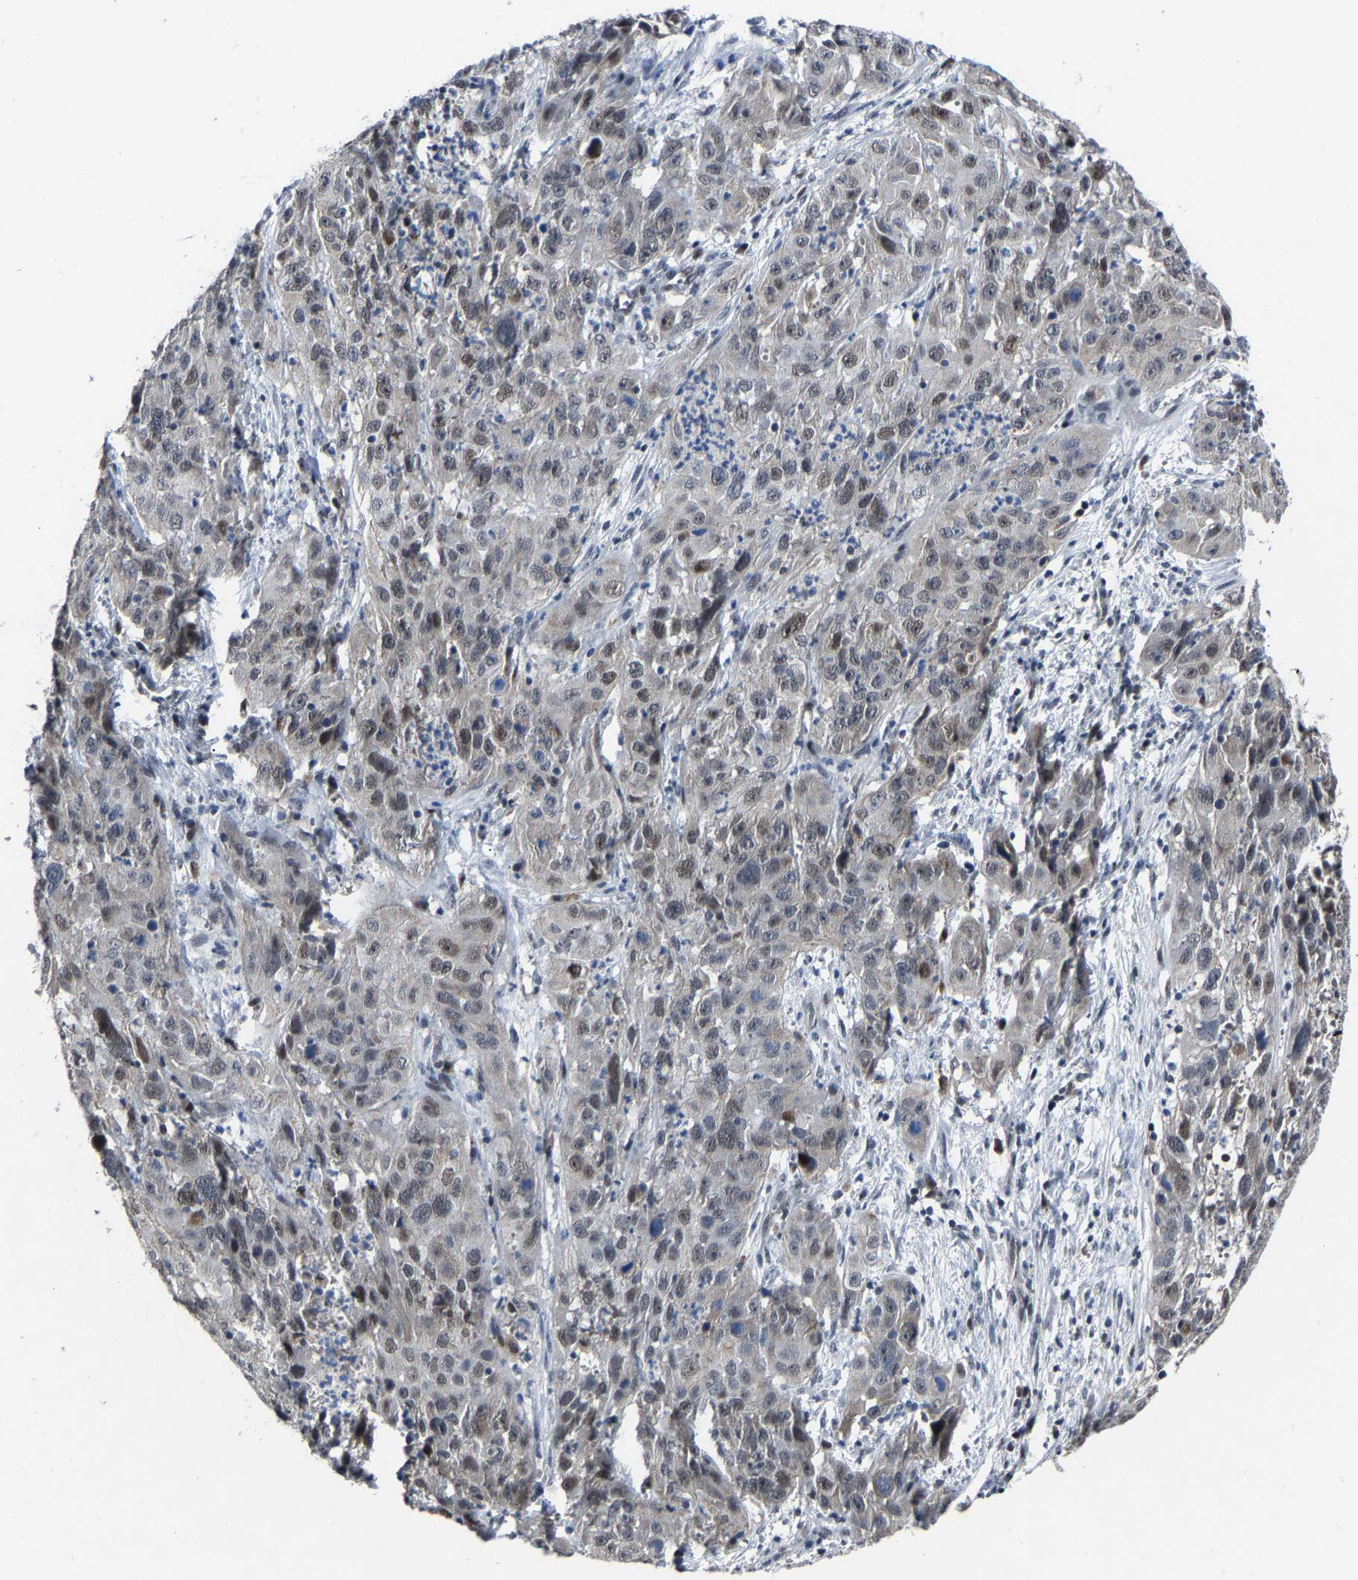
{"staining": {"intensity": "weak", "quantity": ">75%", "location": "nuclear"}, "tissue": "cervical cancer", "cell_type": "Tumor cells", "image_type": "cancer", "snomed": [{"axis": "morphology", "description": "Squamous cell carcinoma, NOS"}, {"axis": "topography", "description": "Cervix"}], "caption": "Cervical cancer (squamous cell carcinoma) tissue reveals weak nuclear expression in approximately >75% of tumor cells", "gene": "LSM8", "patient": {"sex": "female", "age": 32}}